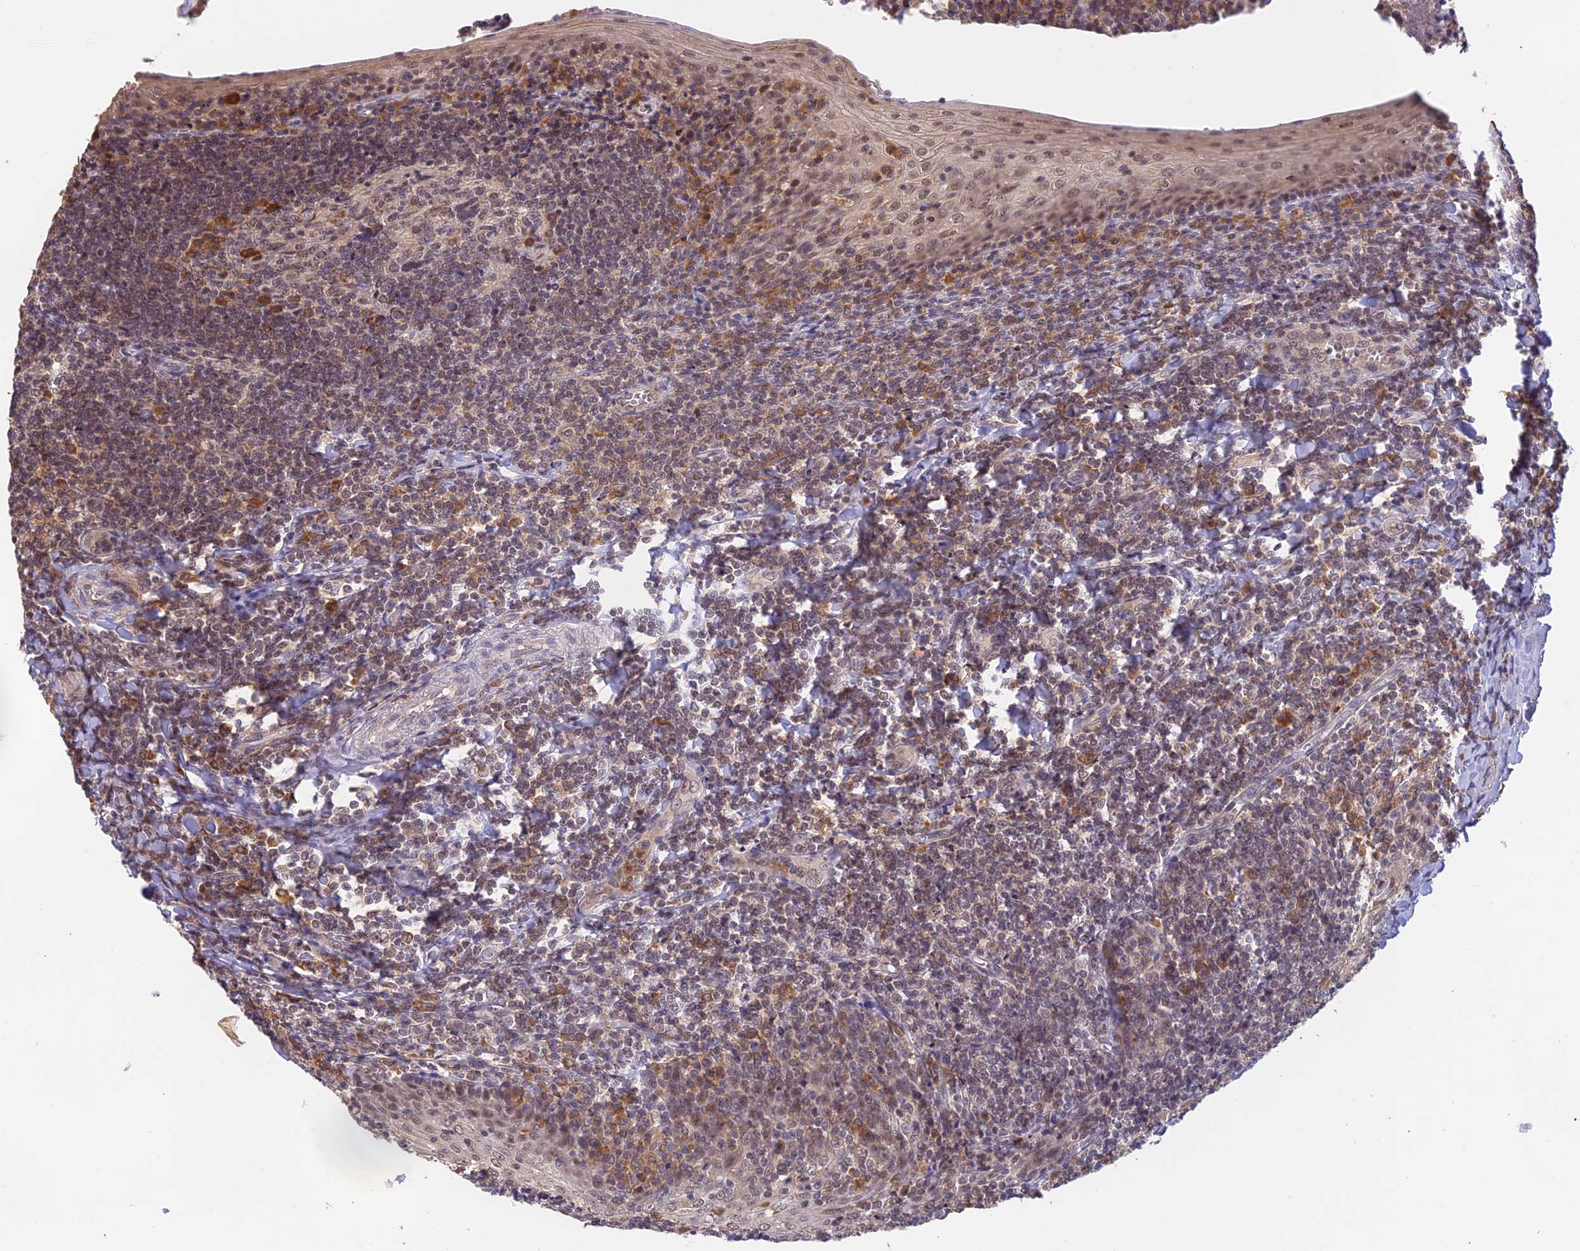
{"staining": {"intensity": "moderate", "quantity": "<25%", "location": "cytoplasmic/membranous"}, "tissue": "tonsil", "cell_type": "Germinal center cells", "image_type": "normal", "snomed": [{"axis": "morphology", "description": "Normal tissue, NOS"}, {"axis": "topography", "description": "Tonsil"}], "caption": "Tonsil stained with immunohistochemistry displays moderate cytoplasmic/membranous positivity in about <25% of germinal center cells.", "gene": "PEX16", "patient": {"sex": "male", "age": 27}}